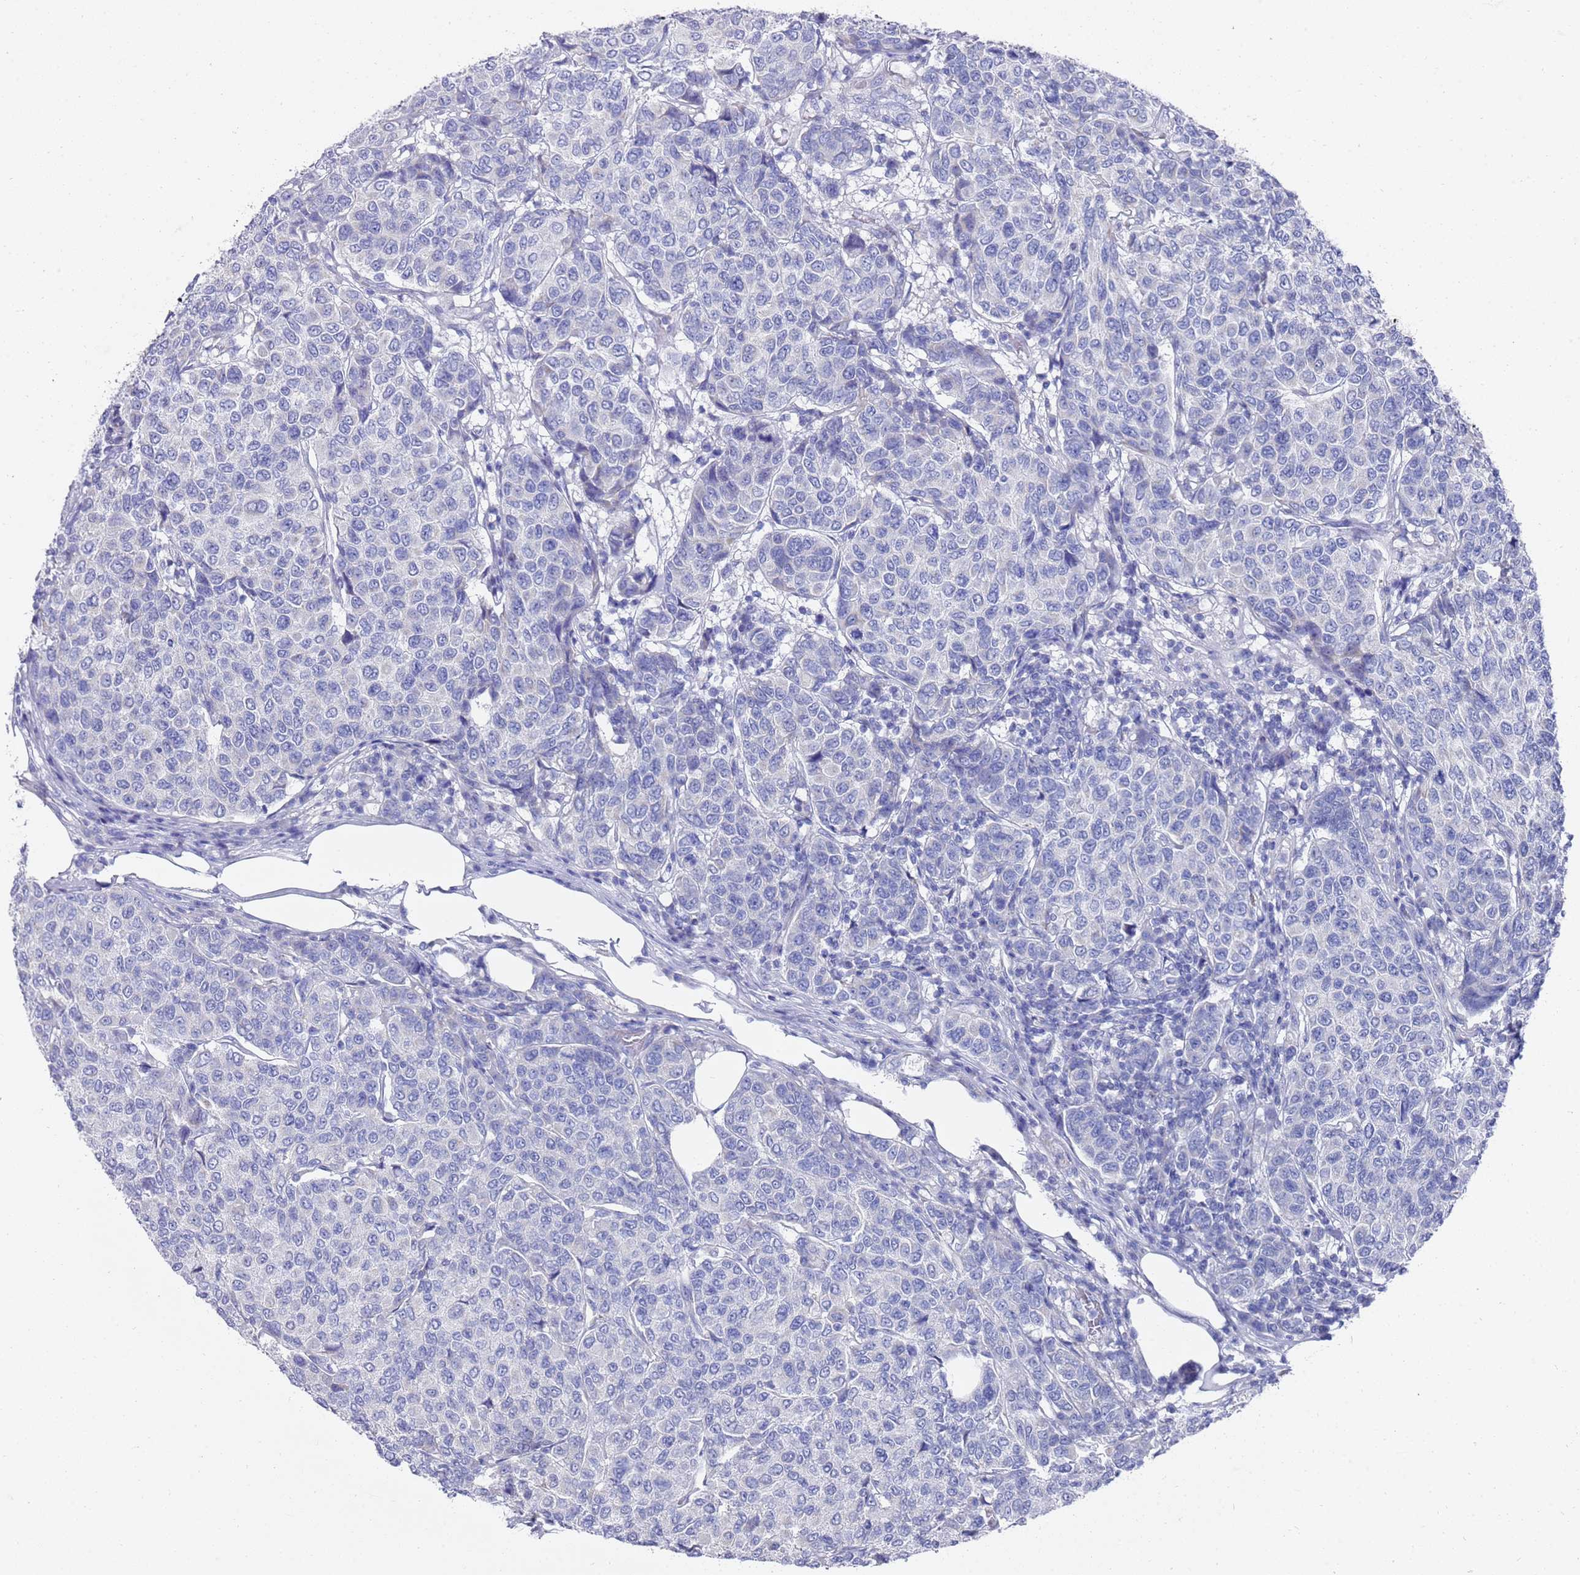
{"staining": {"intensity": "negative", "quantity": "none", "location": "none"}, "tissue": "breast cancer", "cell_type": "Tumor cells", "image_type": "cancer", "snomed": [{"axis": "morphology", "description": "Duct carcinoma"}, {"axis": "topography", "description": "Breast"}], "caption": "The image demonstrates no staining of tumor cells in breast cancer (invasive ductal carcinoma).", "gene": "SCAPER", "patient": {"sex": "female", "age": 55}}